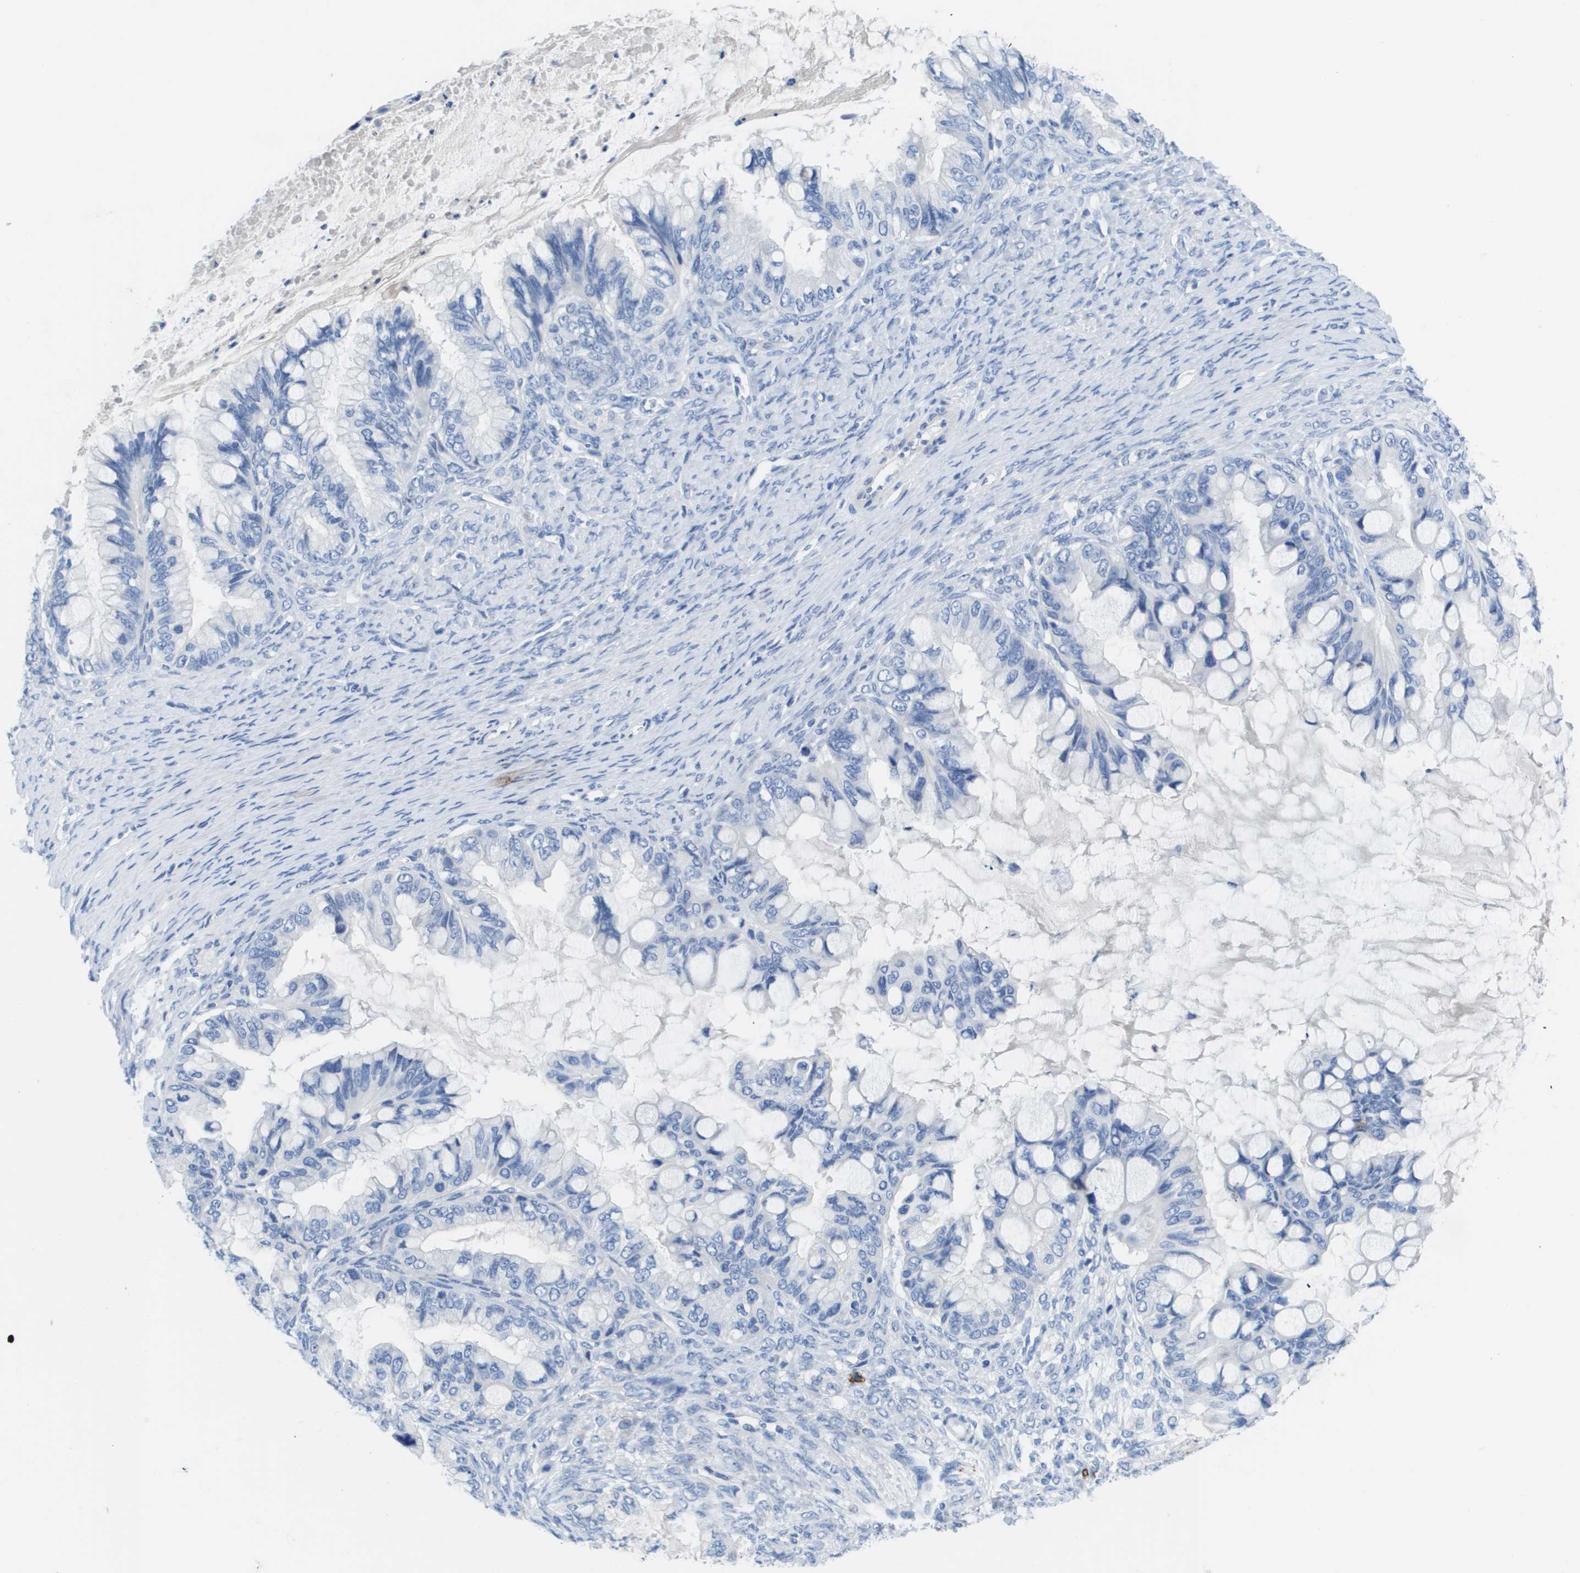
{"staining": {"intensity": "negative", "quantity": "none", "location": "none"}, "tissue": "ovarian cancer", "cell_type": "Tumor cells", "image_type": "cancer", "snomed": [{"axis": "morphology", "description": "Cystadenocarcinoma, mucinous, NOS"}, {"axis": "topography", "description": "Ovary"}], "caption": "IHC micrograph of neoplastic tissue: human ovarian cancer (mucinous cystadenocarcinoma) stained with DAB (3,3'-diaminobenzidine) reveals no significant protein expression in tumor cells.", "gene": "MS4A1", "patient": {"sex": "female", "age": 80}}